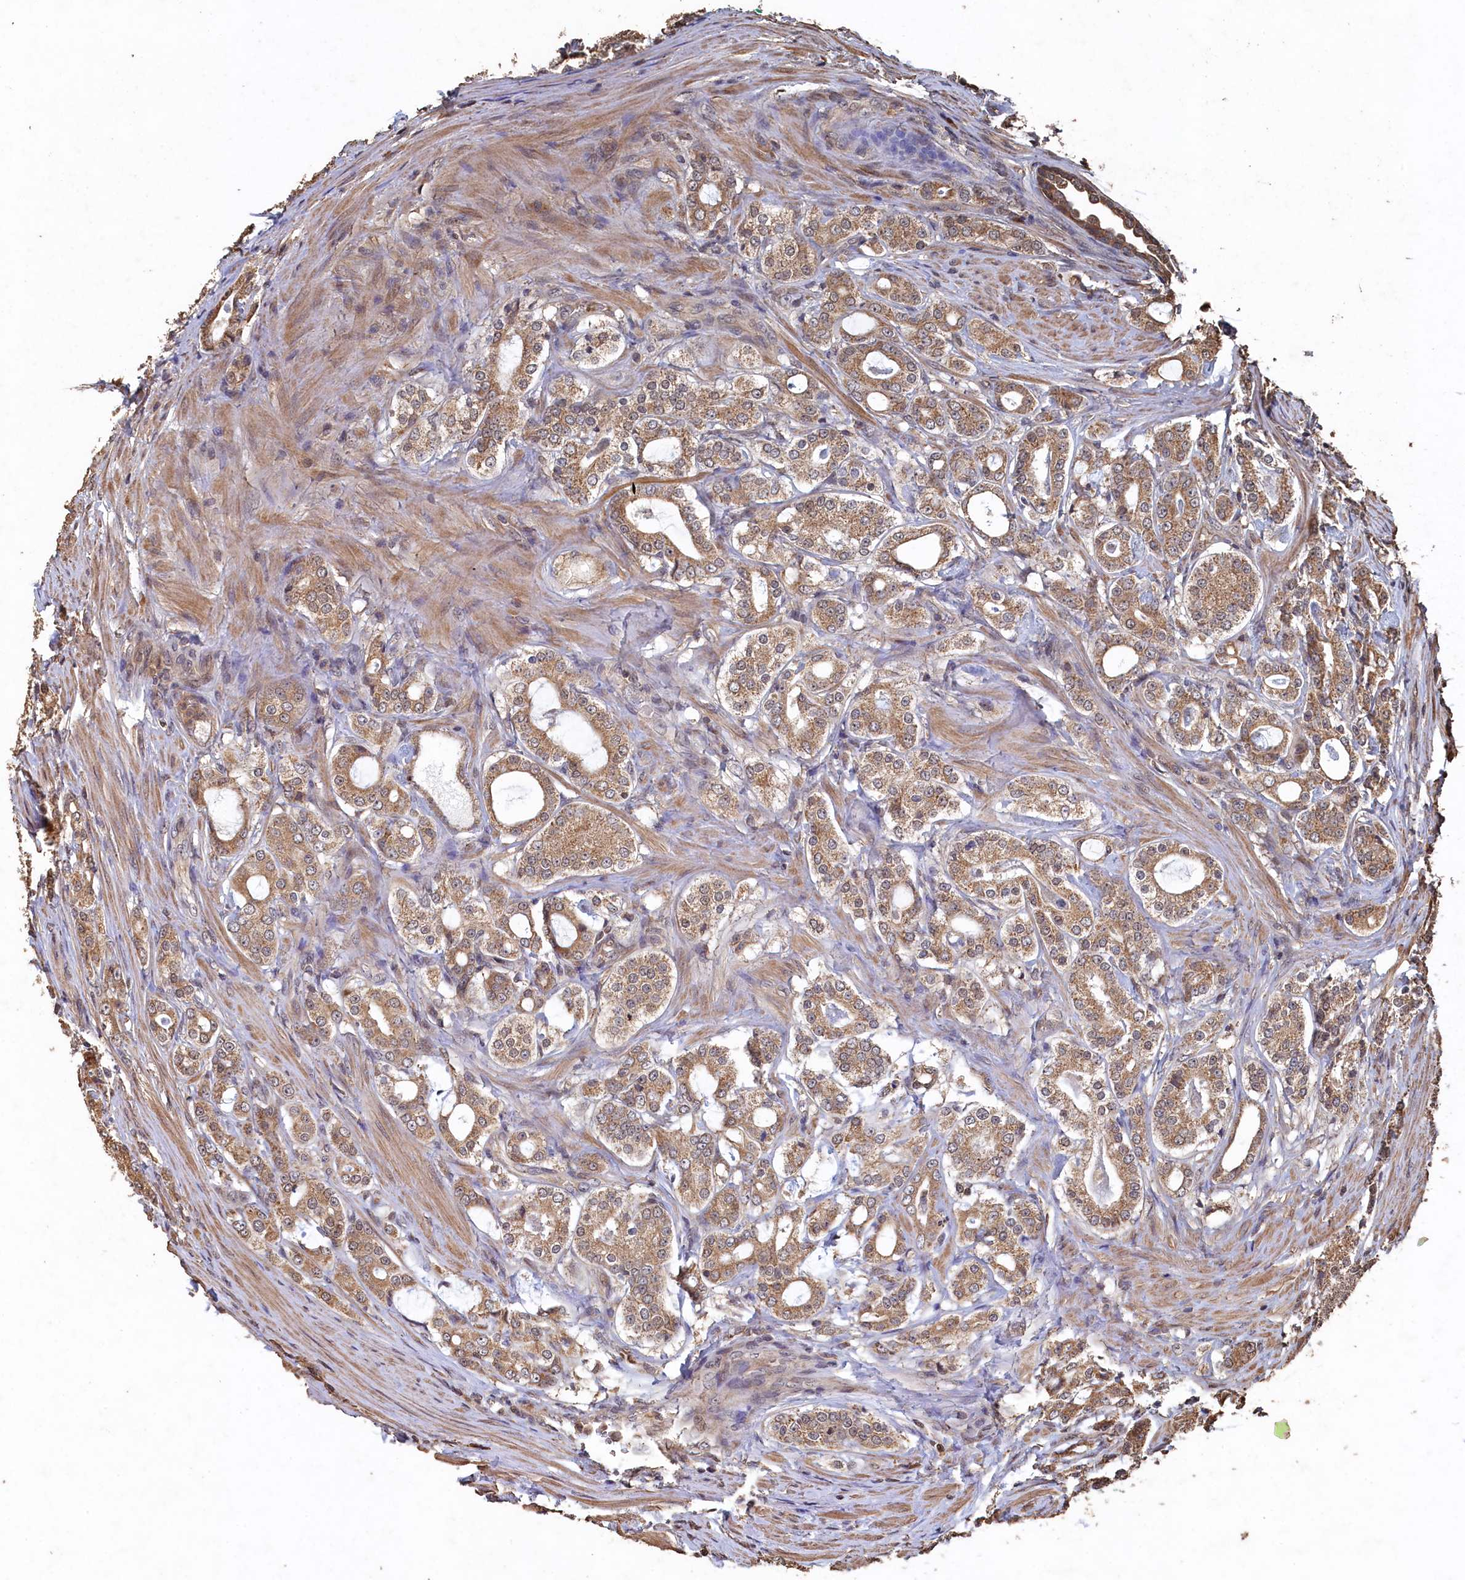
{"staining": {"intensity": "moderate", "quantity": ">75%", "location": "cytoplasmic/membranous"}, "tissue": "prostate cancer", "cell_type": "Tumor cells", "image_type": "cancer", "snomed": [{"axis": "morphology", "description": "Adenocarcinoma, High grade"}, {"axis": "topography", "description": "Prostate"}], "caption": "This photomicrograph shows immunohistochemistry (IHC) staining of prostate adenocarcinoma (high-grade), with medium moderate cytoplasmic/membranous expression in approximately >75% of tumor cells.", "gene": "PIGN", "patient": {"sex": "male", "age": 63}}